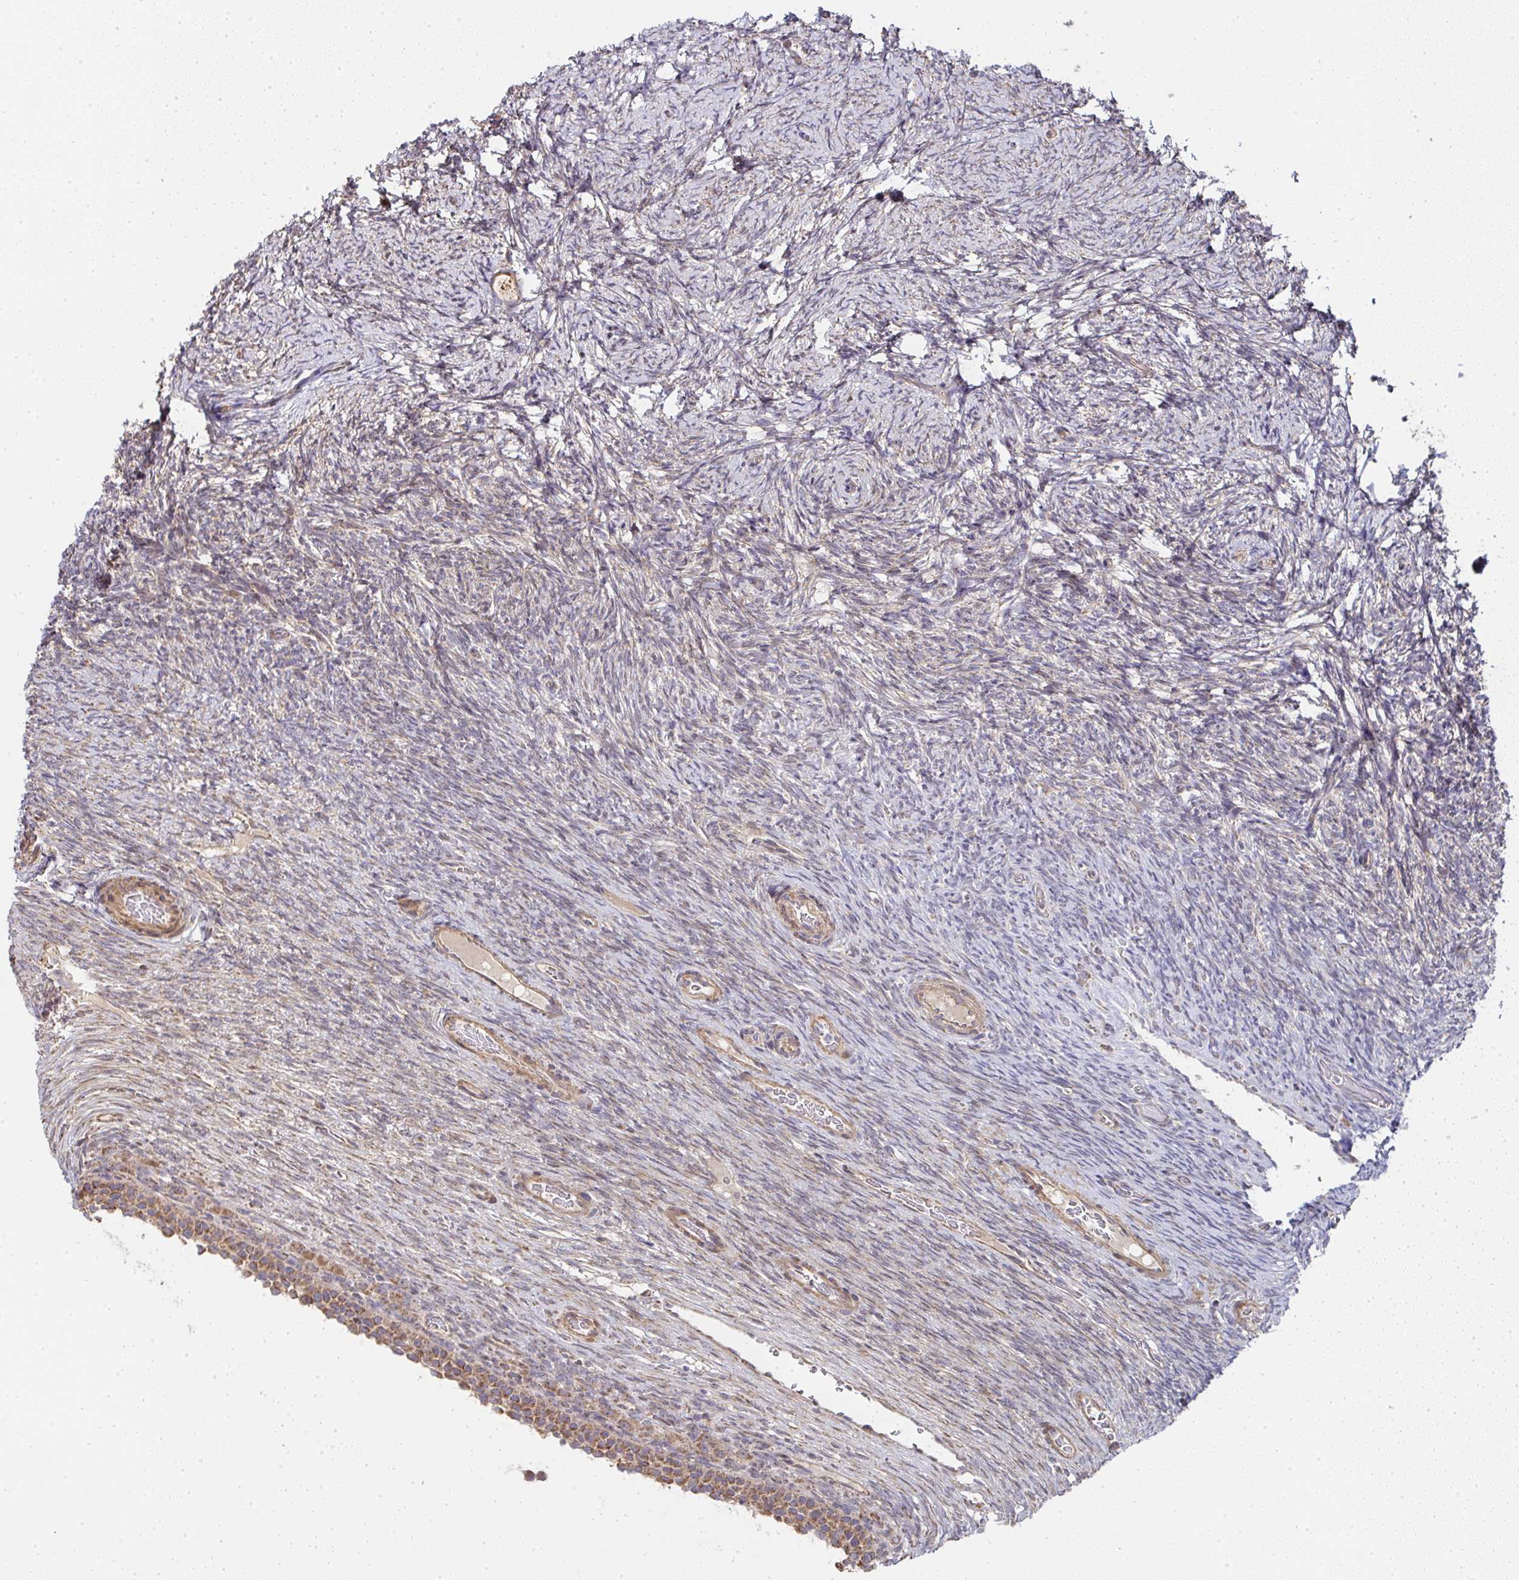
{"staining": {"intensity": "negative", "quantity": "none", "location": "none"}, "tissue": "ovary", "cell_type": "Ovarian stroma cells", "image_type": "normal", "snomed": [{"axis": "morphology", "description": "Normal tissue, NOS"}, {"axis": "topography", "description": "Ovary"}], "caption": "DAB immunohistochemical staining of benign ovary shows no significant expression in ovarian stroma cells.", "gene": "AGTPBP1", "patient": {"sex": "female", "age": 34}}